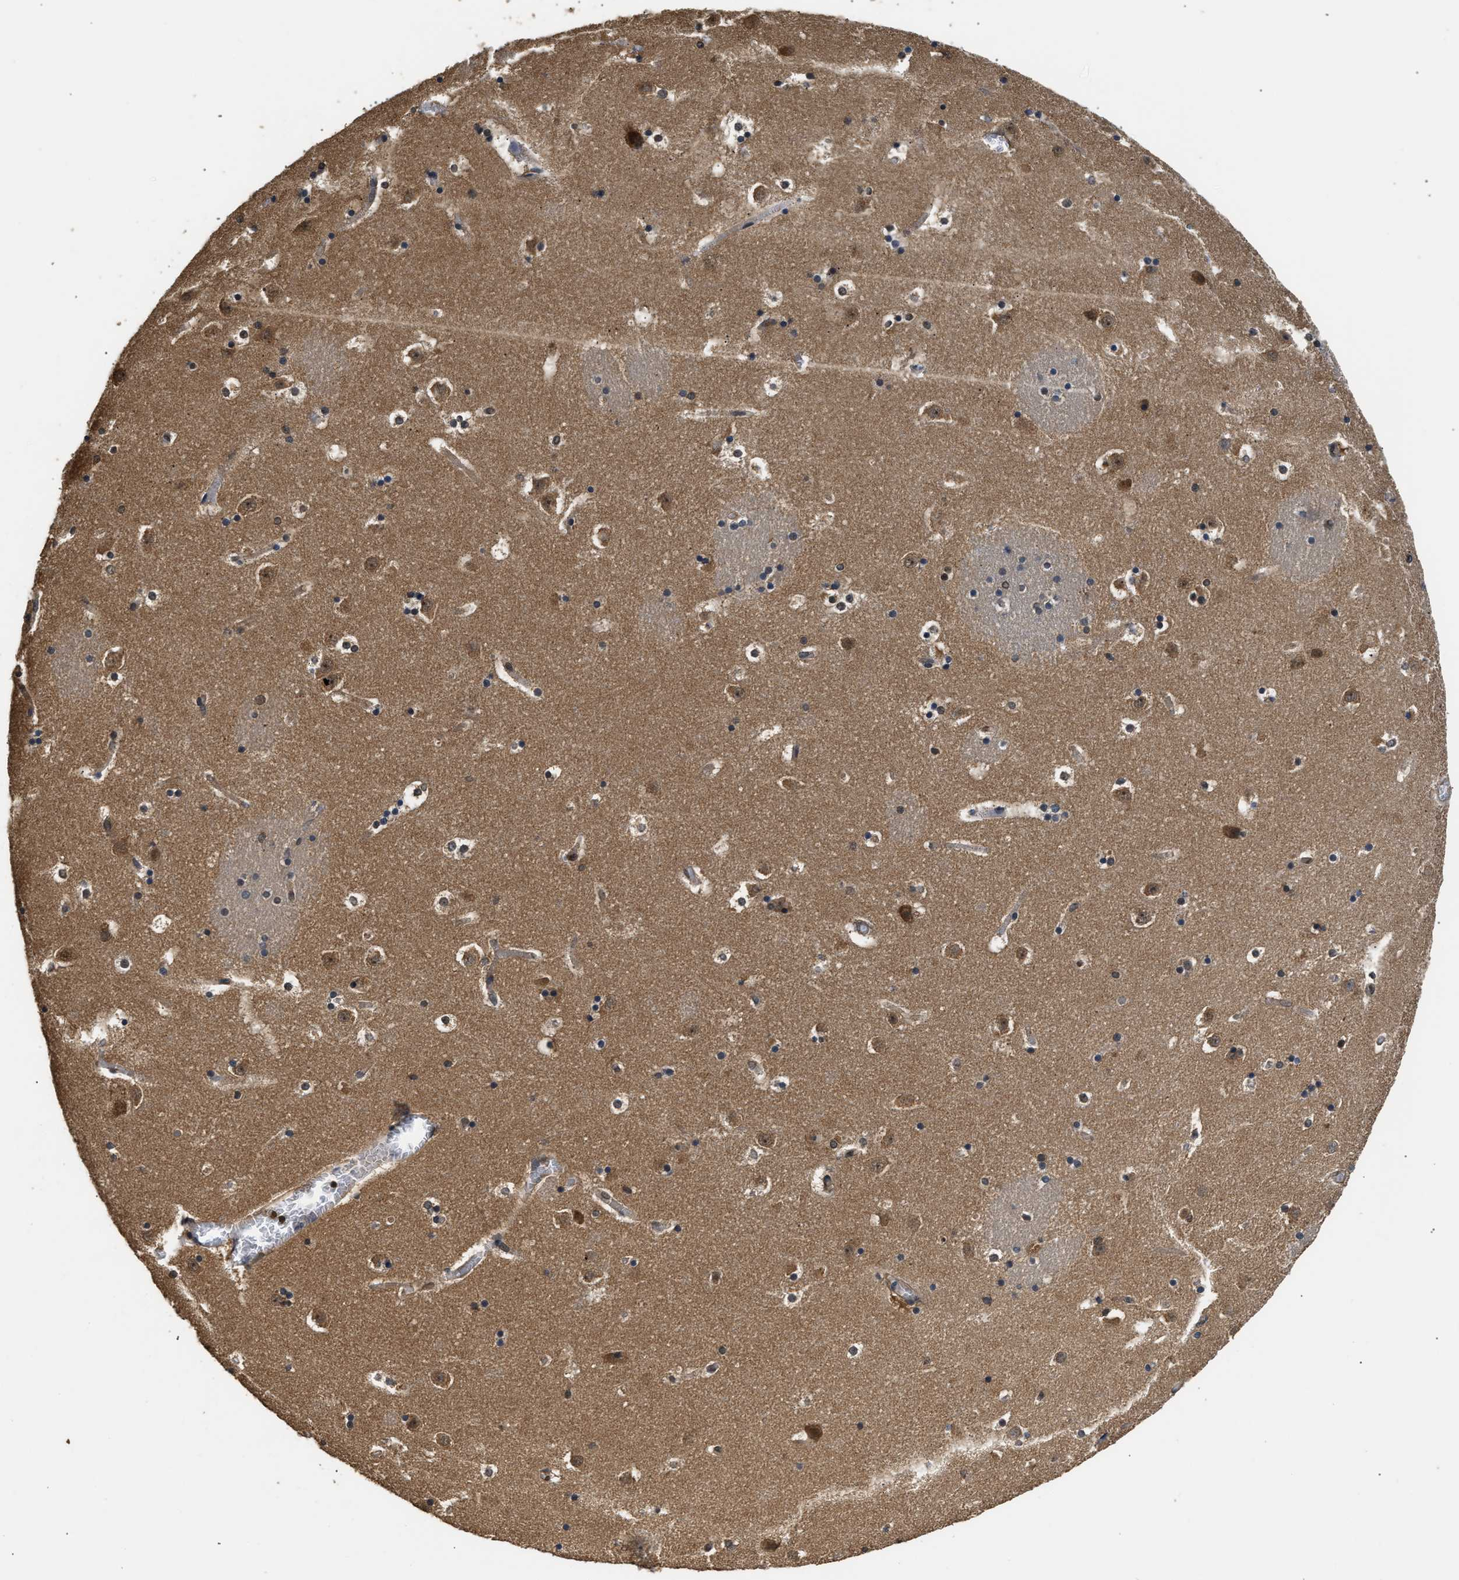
{"staining": {"intensity": "moderate", "quantity": "<25%", "location": "cytoplasmic/membranous"}, "tissue": "caudate", "cell_type": "Glial cells", "image_type": "normal", "snomed": [{"axis": "morphology", "description": "Normal tissue, NOS"}, {"axis": "topography", "description": "Lateral ventricle wall"}], "caption": "Immunohistochemical staining of benign caudate shows <25% levels of moderate cytoplasmic/membranous protein staining in about <25% of glial cells. Ihc stains the protein of interest in brown and the nuclei are stained blue.", "gene": "DNAJC2", "patient": {"sex": "male", "age": 45}}